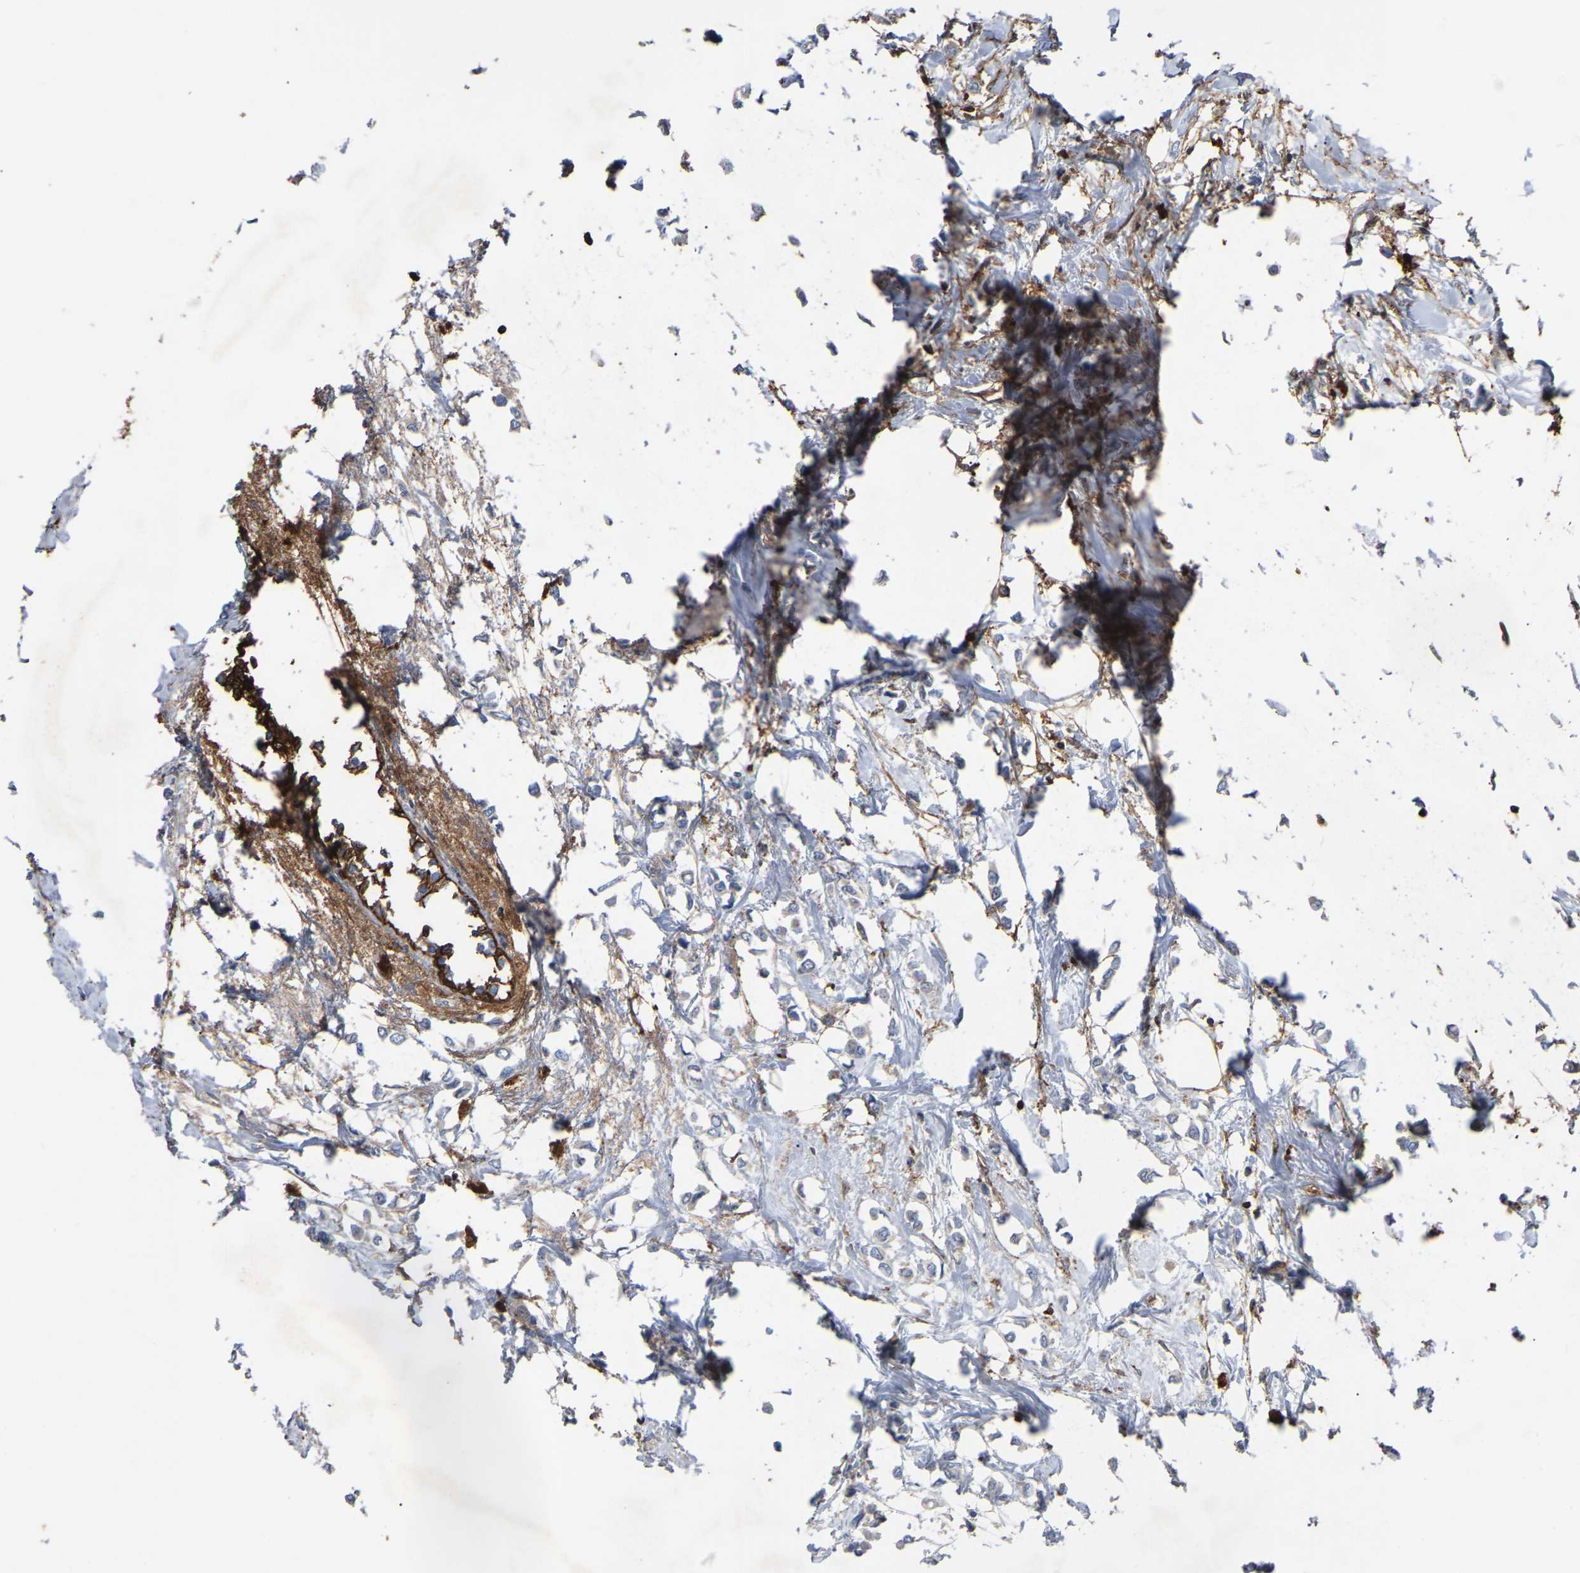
{"staining": {"intensity": "negative", "quantity": "none", "location": "none"}, "tissue": "breast cancer", "cell_type": "Tumor cells", "image_type": "cancer", "snomed": [{"axis": "morphology", "description": "Lobular carcinoma"}, {"axis": "topography", "description": "Breast"}], "caption": "Immunohistochemical staining of breast cancer (lobular carcinoma) demonstrates no significant staining in tumor cells.", "gene": "CIT", "patient": {"sex": "female", "age": 51}}